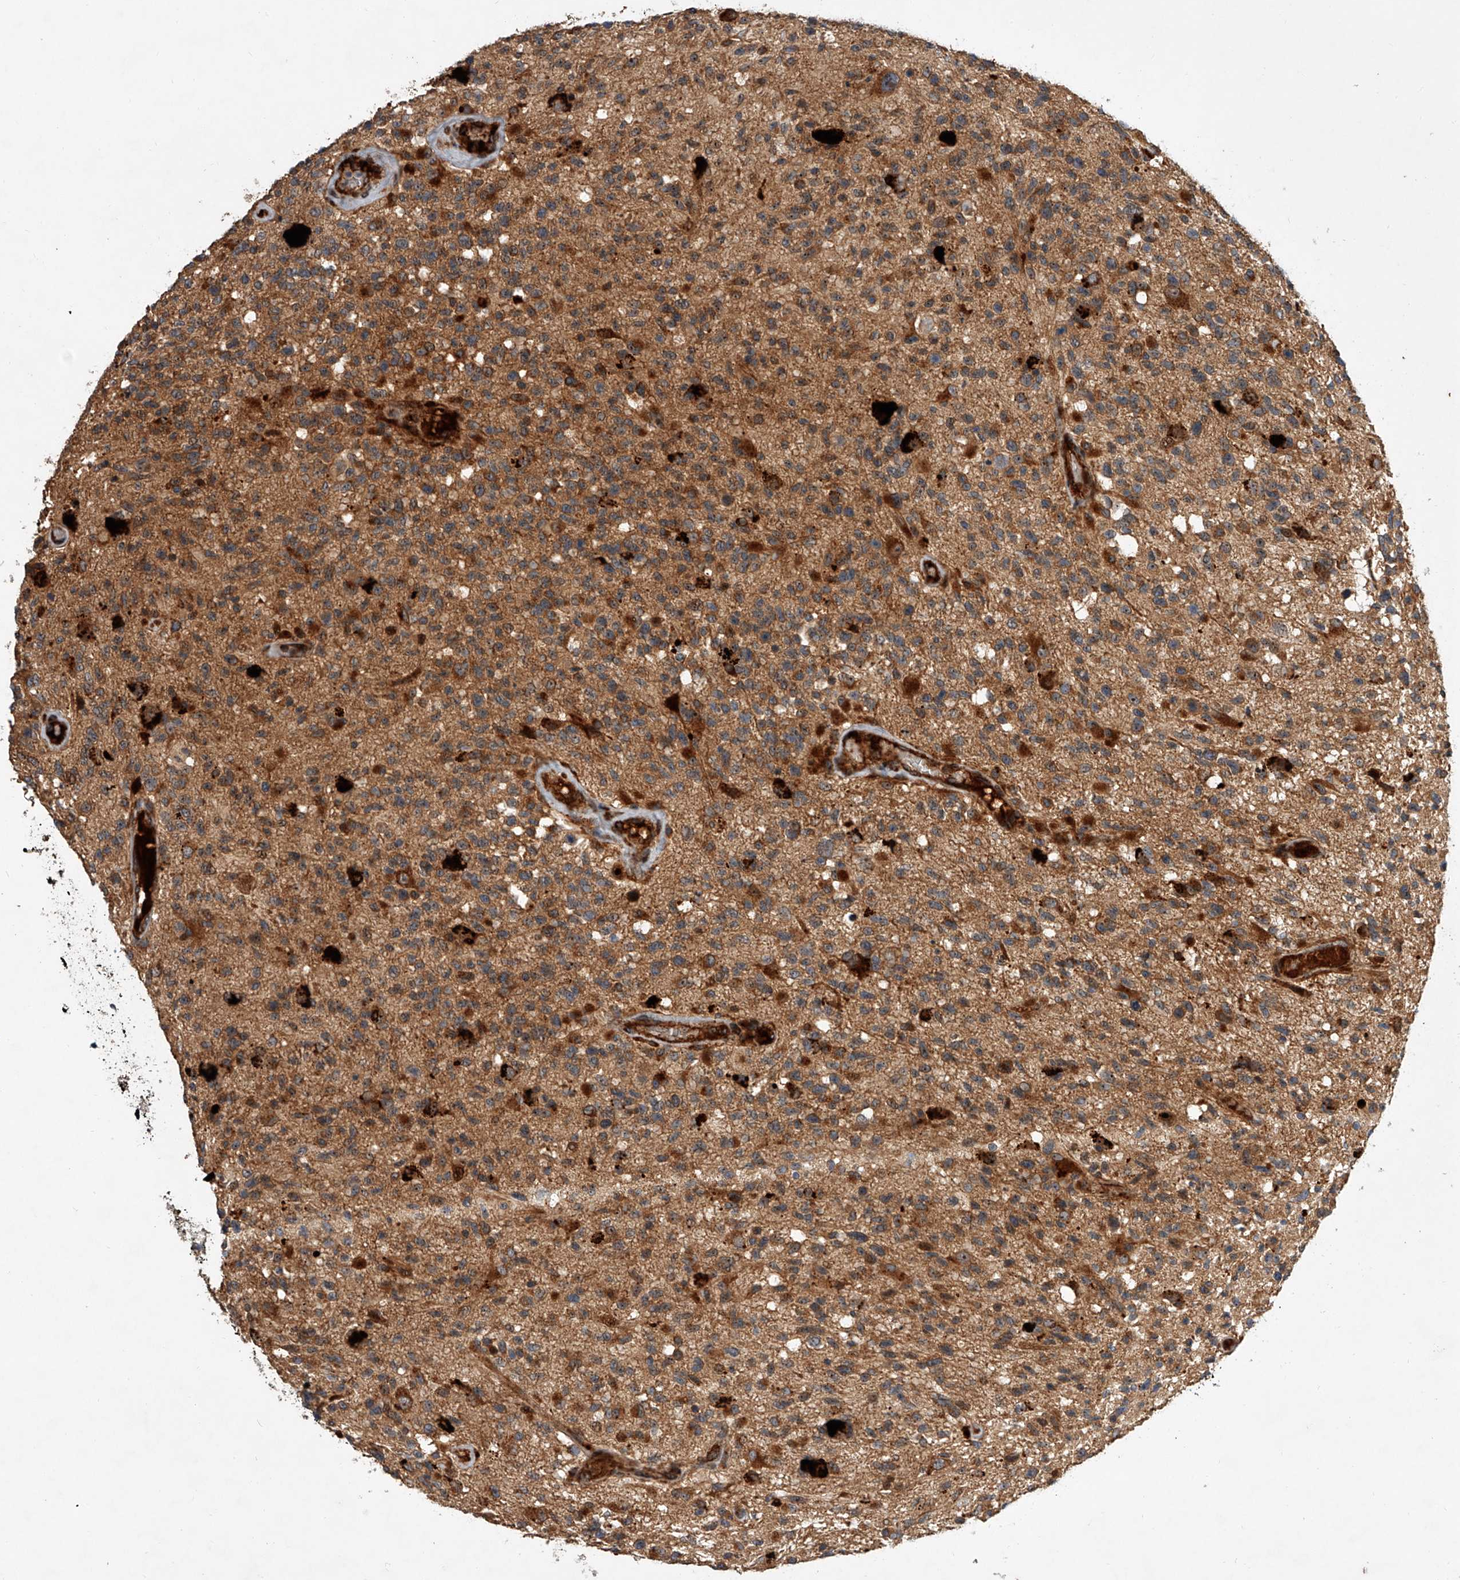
{"staining": {"intensity": "moderate", "quantity": ">75%", "location": "cytoplasmic/membranous"}, "tissue": "glioma", "cell_type": "Tumor cells", "image_type": "cancer", "snomed": [{"axis": "morphology", "description": "Glioma, malignant, High grade"}, {"axis": "morphology", "description": "Glioblastoma, NOS"}, {"axis": "topography", "description": "Brain"}], "caption": "Human glioma stained with a protein marker shows moderate staining in tumor cells.", "gene": "USP47", "patient": {"sex": "male", "age": 60}}